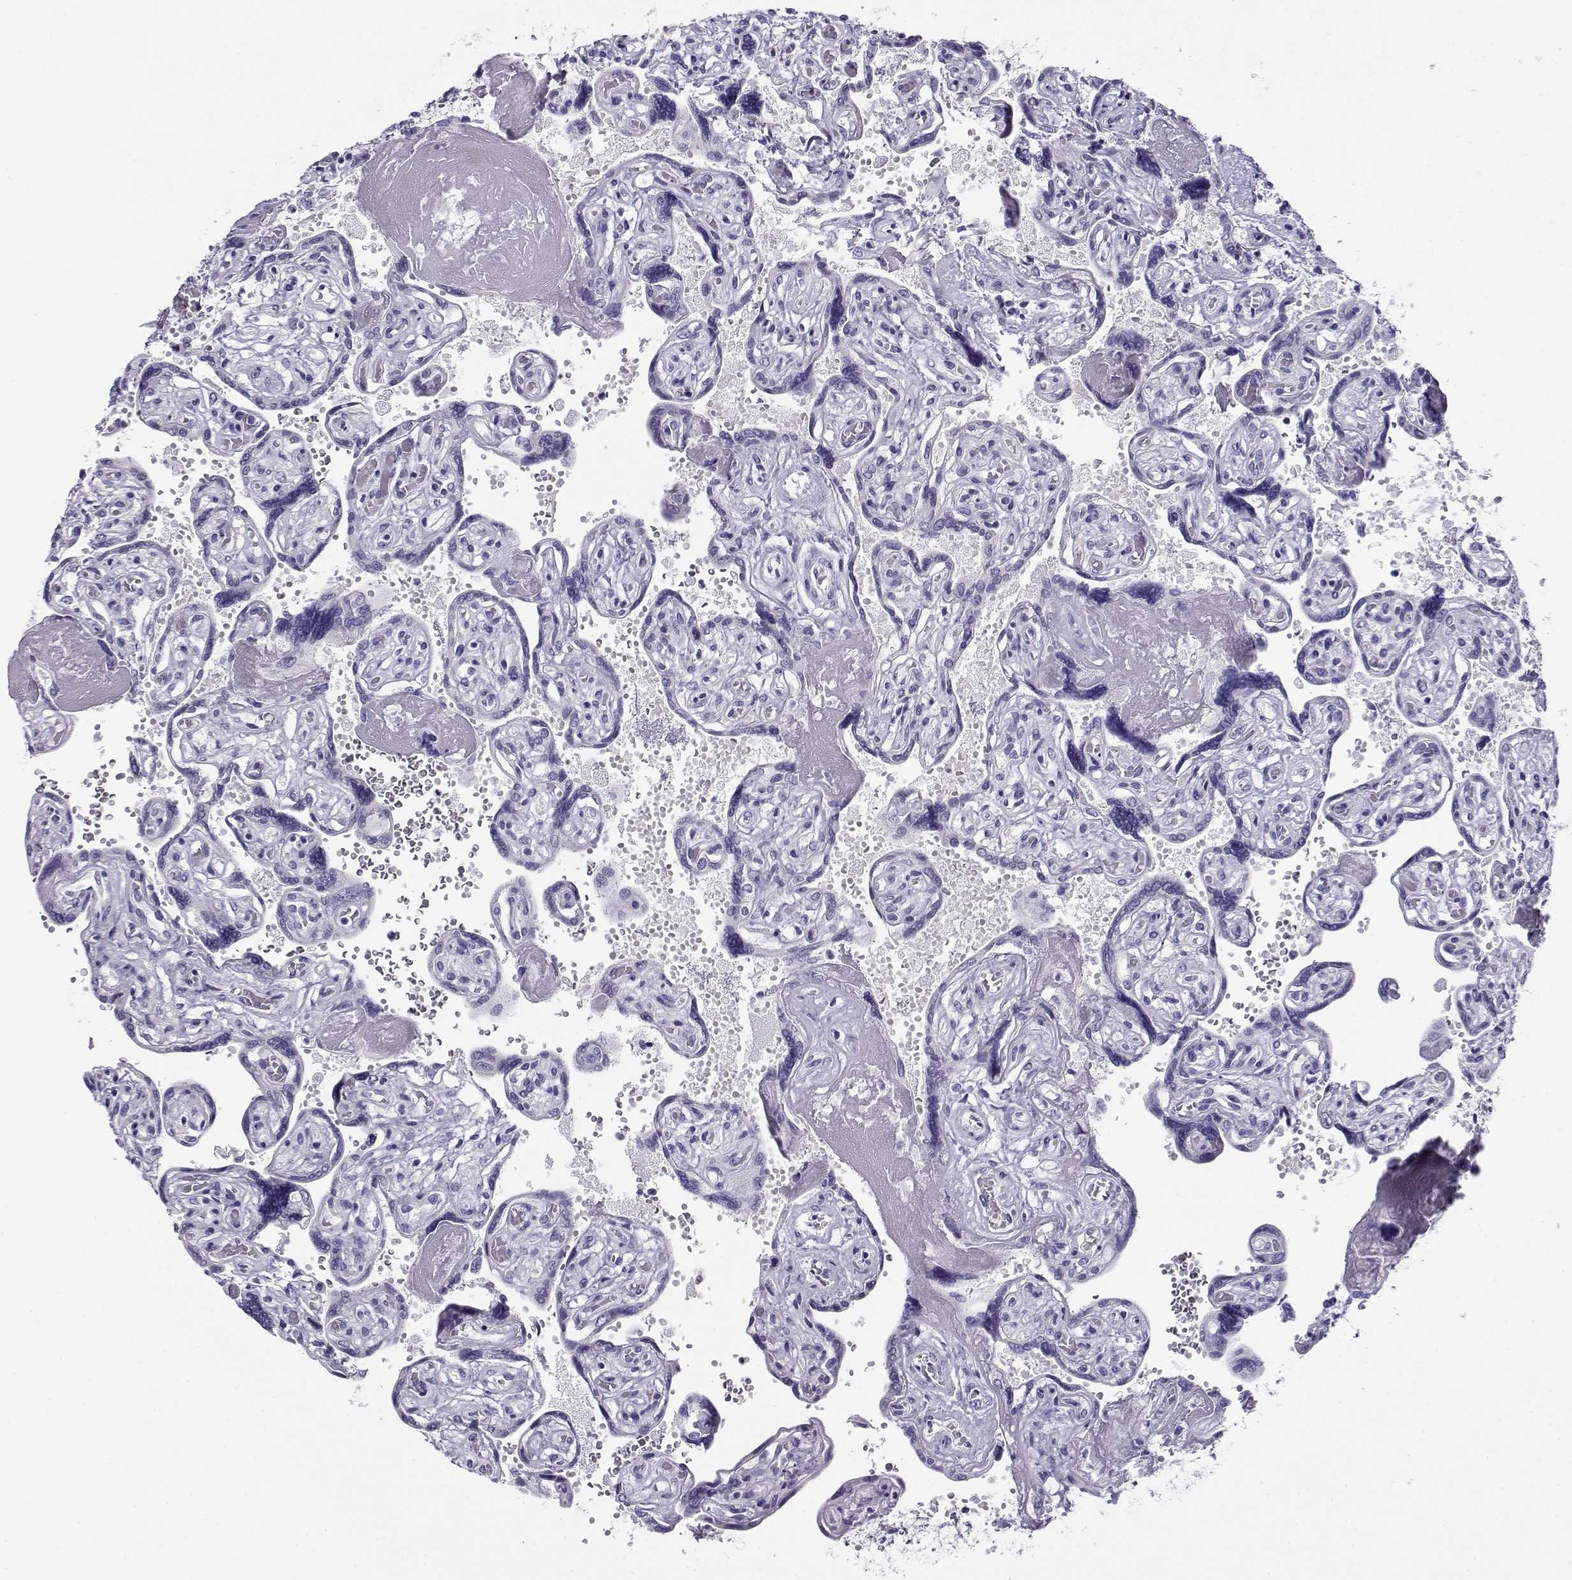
{"staining": {"intensity": "negative", "quantity": "none", "location": "none"}, "tissue": "placenta", "cell_type": "Decidual cells", "image_type": "normal", "snomed": [{"axis": "morphology", "description": "Normal tissue, NOS"}, {"axis": "topography", "description": "Placenta"}], "caption": "The histopathology image exhibits no significant positivity in decidual cells of placenta.", "gene": "CABS1", "patient": {"sex": "female", "age": 32}}